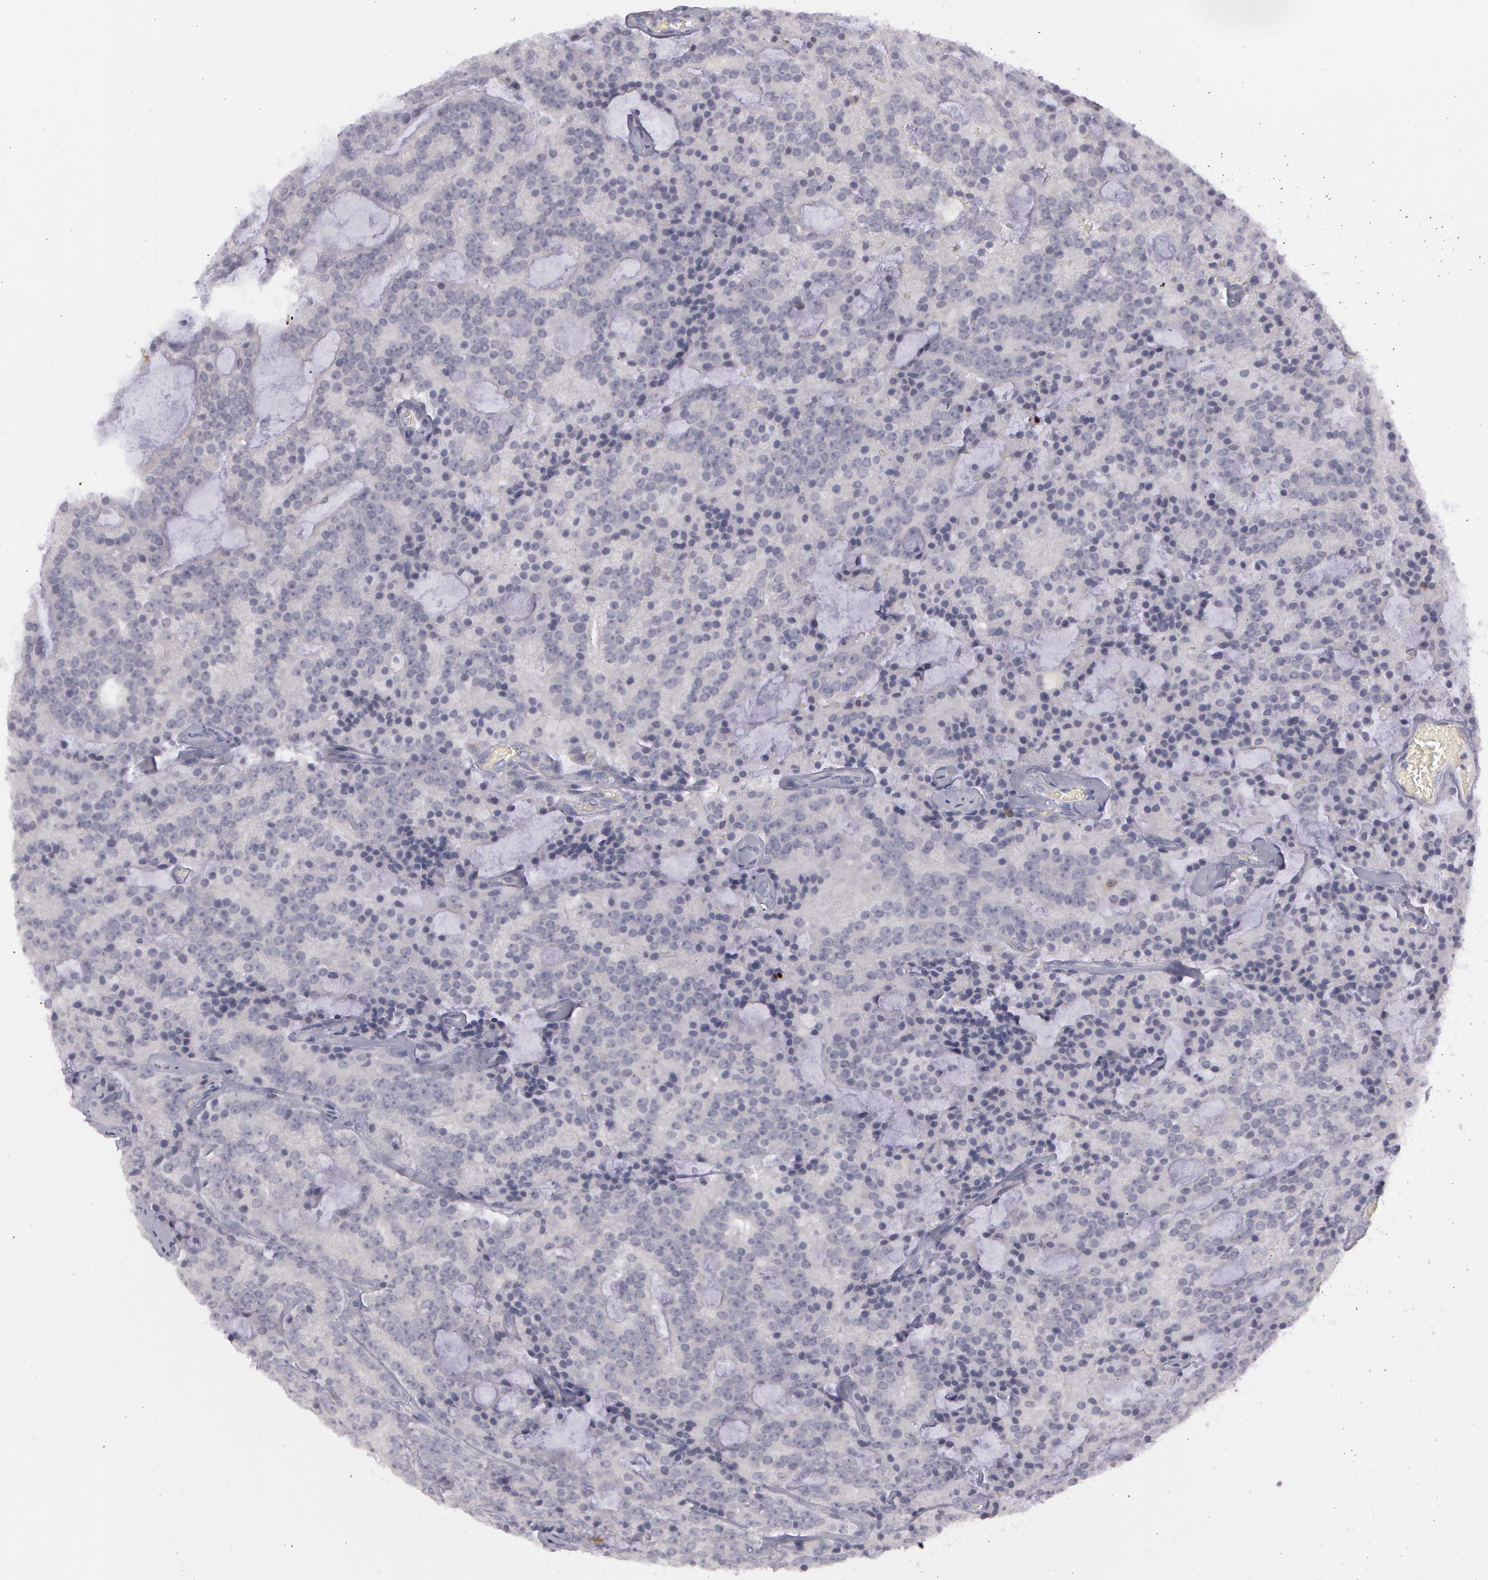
{"staining": {"intensity": "negative", "quantity": "none", "location": "none"}, "tissue": "prostate cancer", "cell_type": "Tumor cells", "image_type": "cancer", "snomed": [{"axis": "morphology", "description": "Adenocarcinoma, Medium grade"}, {"axis": "topography", "description": "Prostate"}], "caption": "This is an immunohistochemistry micrograph of human prostate cancer. There is no staining in tumor cells.", "gene": "IL1RN", "patient": {"sex": "male", "age": 65}}